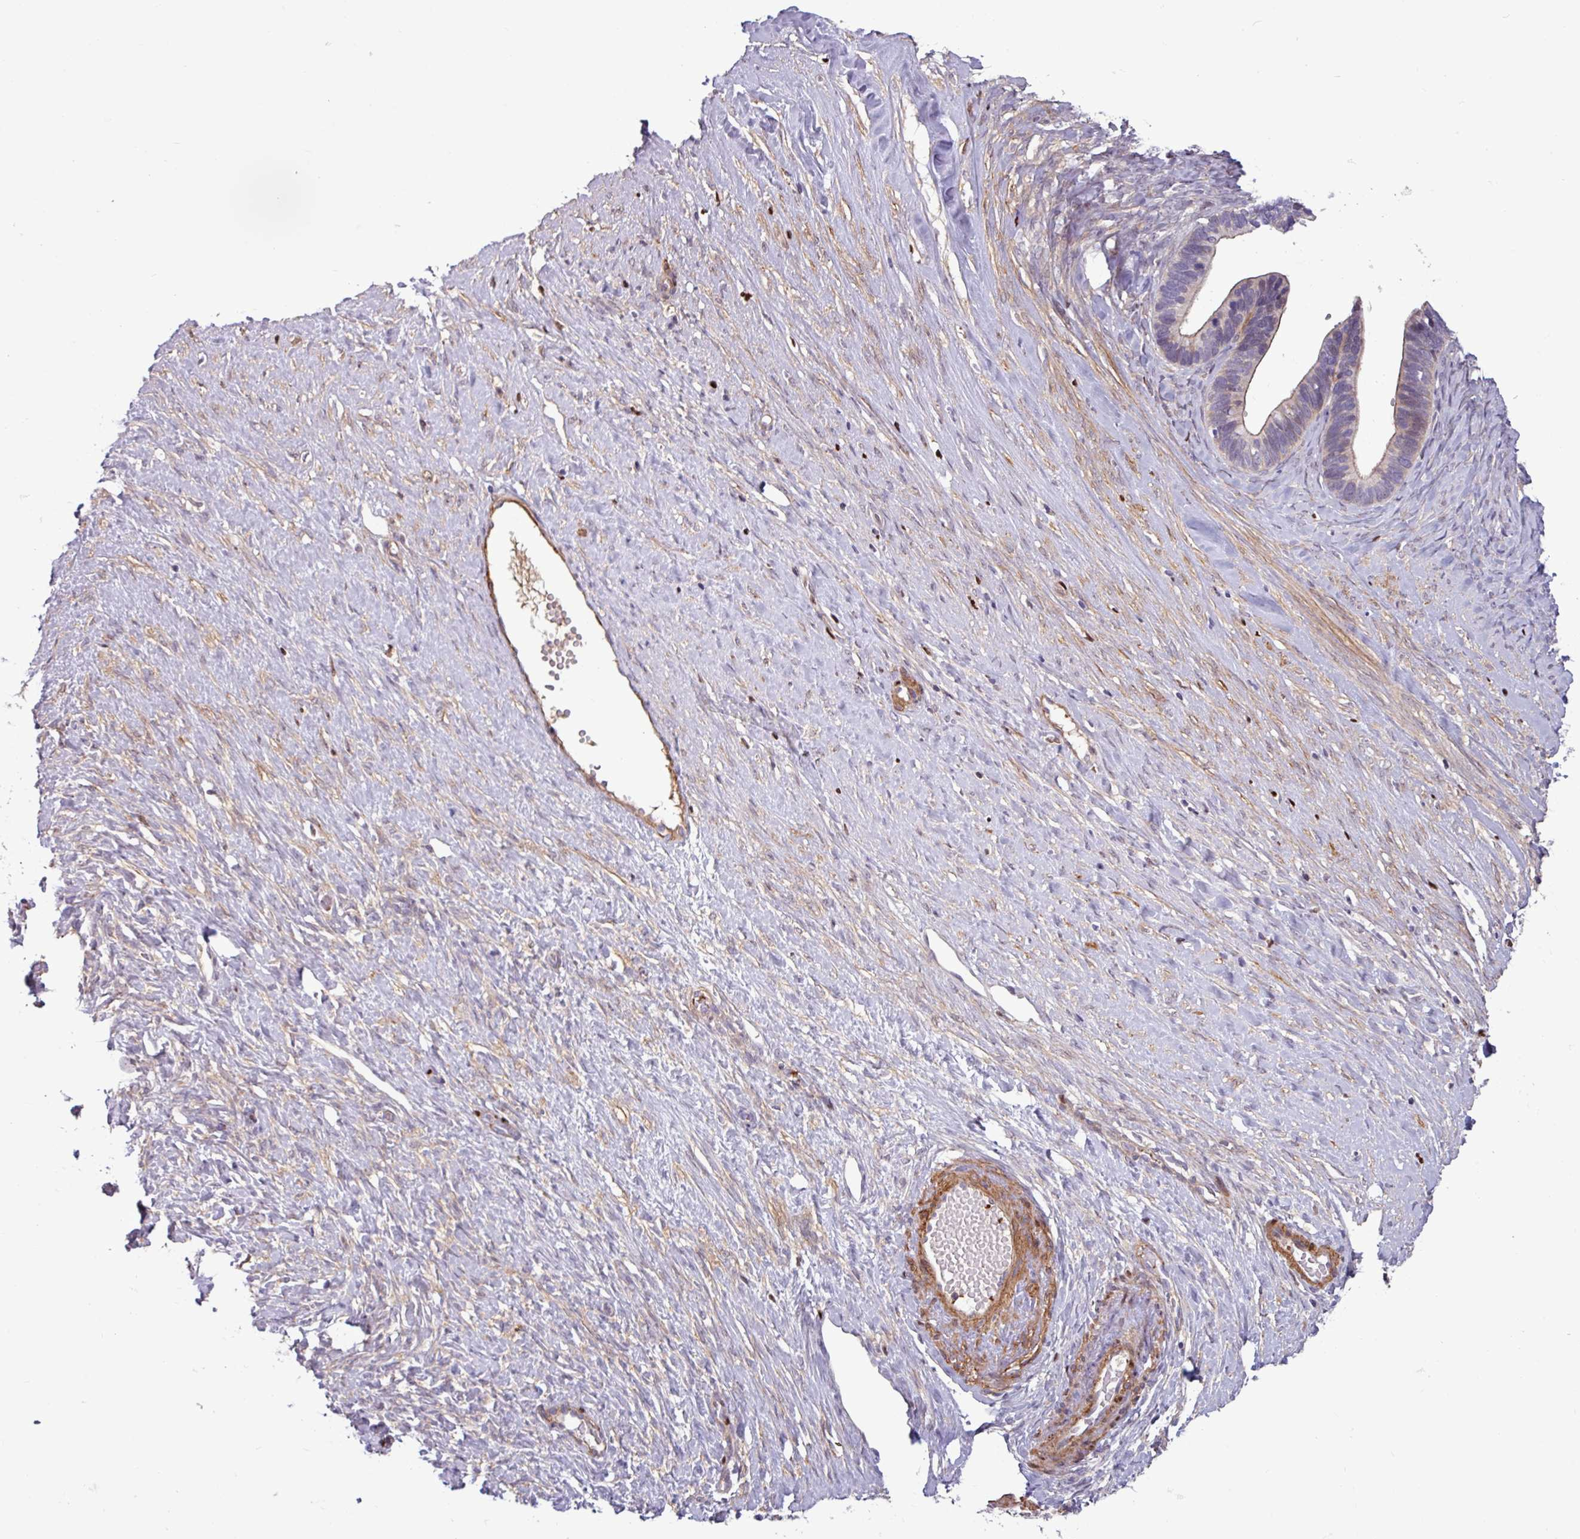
{"staining": {"intensity": "weak", "quantity": "<25%", "location": "cytoplasmic/membranous"}, "tissue": "ovarian cancer", "cell_type": "Tumor cells", "image_type": "cancer", "snomed": [{"axis": "morphology", "description": "Cystadenocarcinoma, serous, NOS"}, {"axis": "topography", "description": "Ovary"}], "caption": "The image exhibits no staining of tumor cells in ovarian serous cystadenocarcinoma. The staining was performed using DAB to visualize the protein expression in brown, while the nuclei were stained in blue with hematoxylin (Magnification: 20x).", "gene": "PCED1A", "patient": {"sex": "female", "age": 56}}